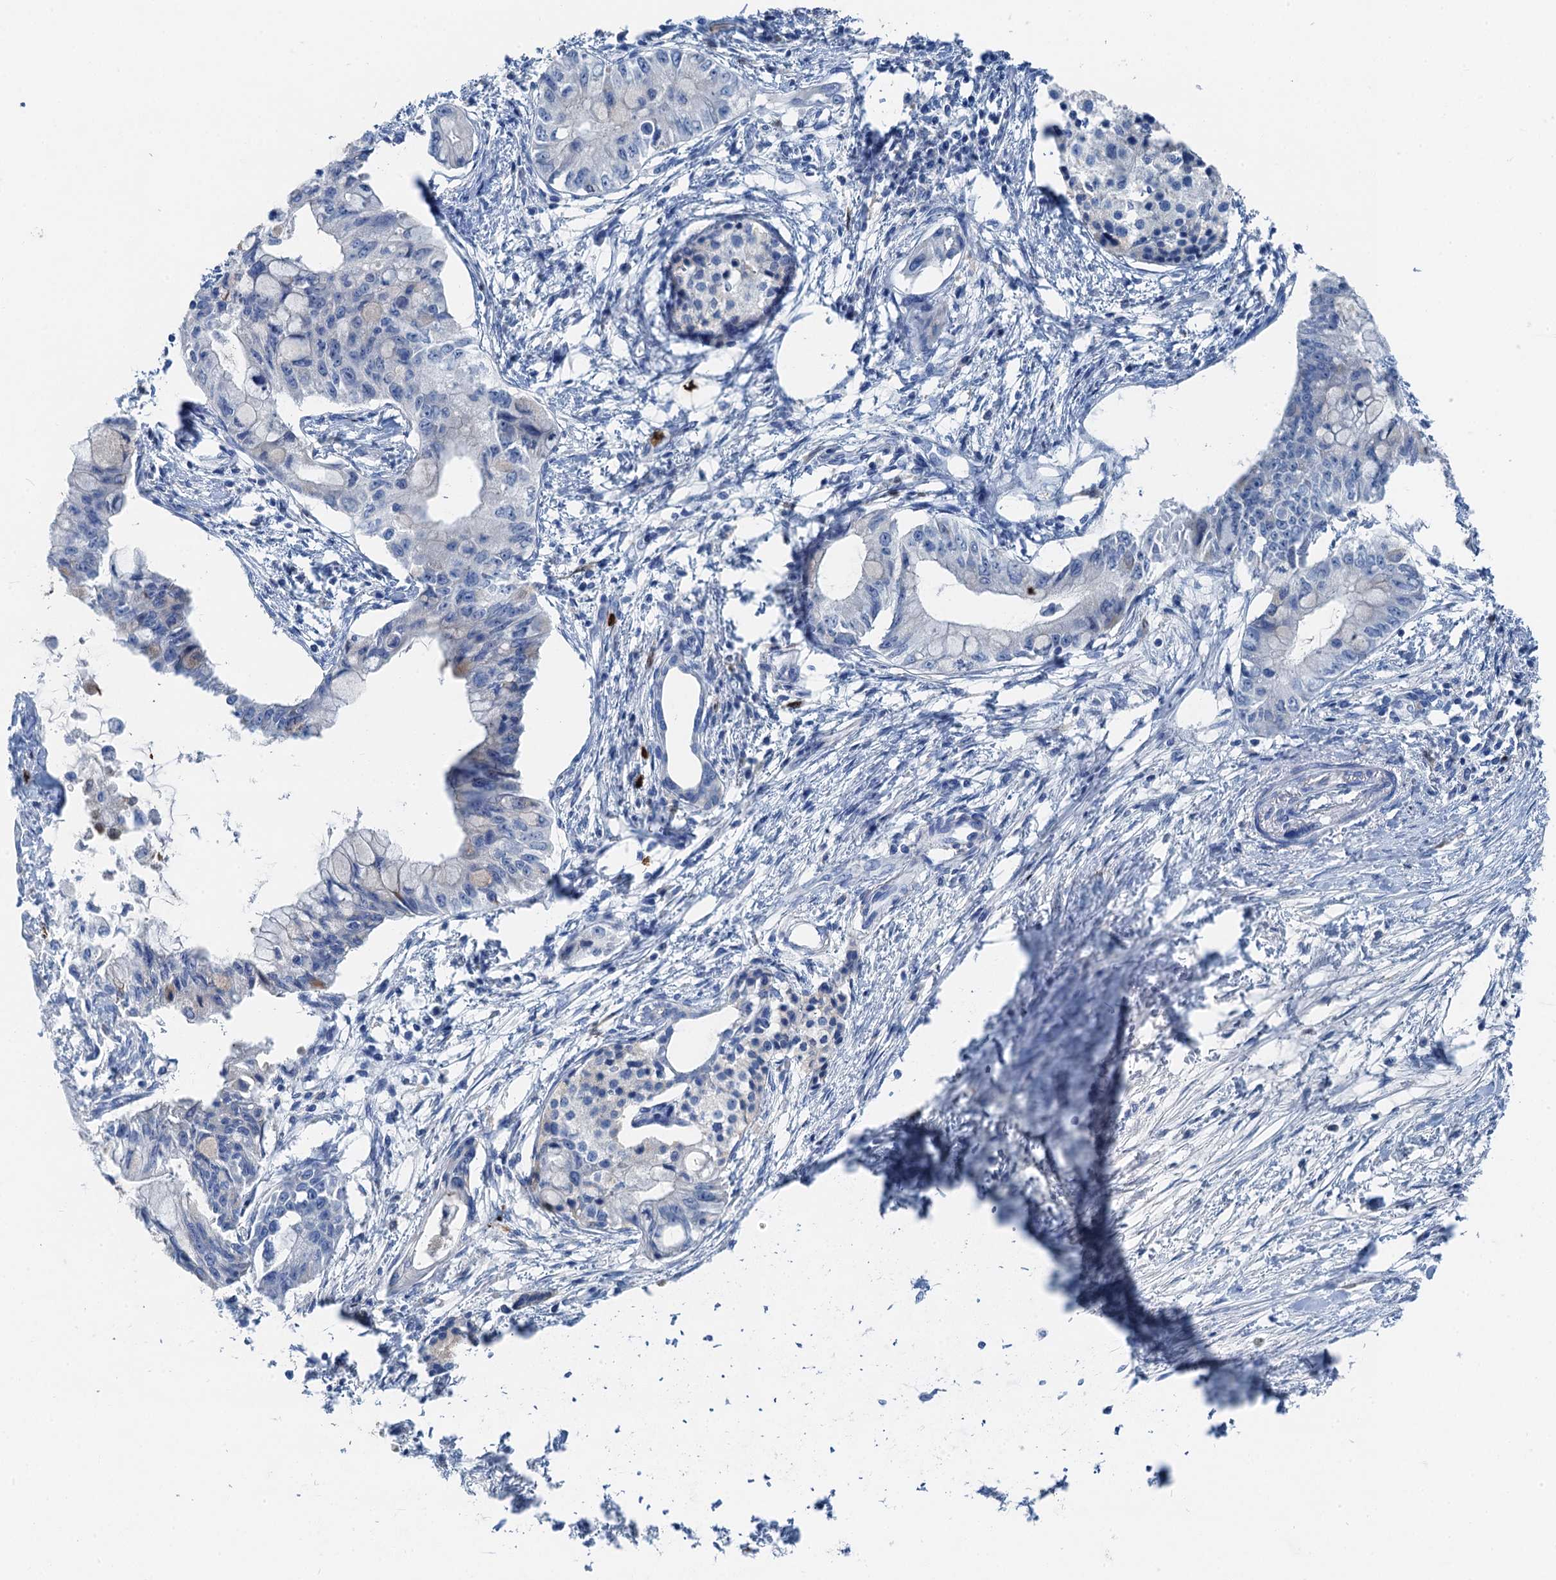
{"staining": {"intensity": "negative", "quantity": "none", "location": "none"}, "tissue": "pancreatic cancer", "cell_type": "Tumor cells", "image_type": "cancer", "snomed": [{"axis": "morphology", "description": "Adenocarcinoma, NOS"}, {"axis": "topography", "description": "Pancreas"}], "caption": "Tumor cells are negative for protein expression in human adenocarcinoma (pancreatic).", "gene": "OTOA", "patient": {"sex": "male", "age": 48}}